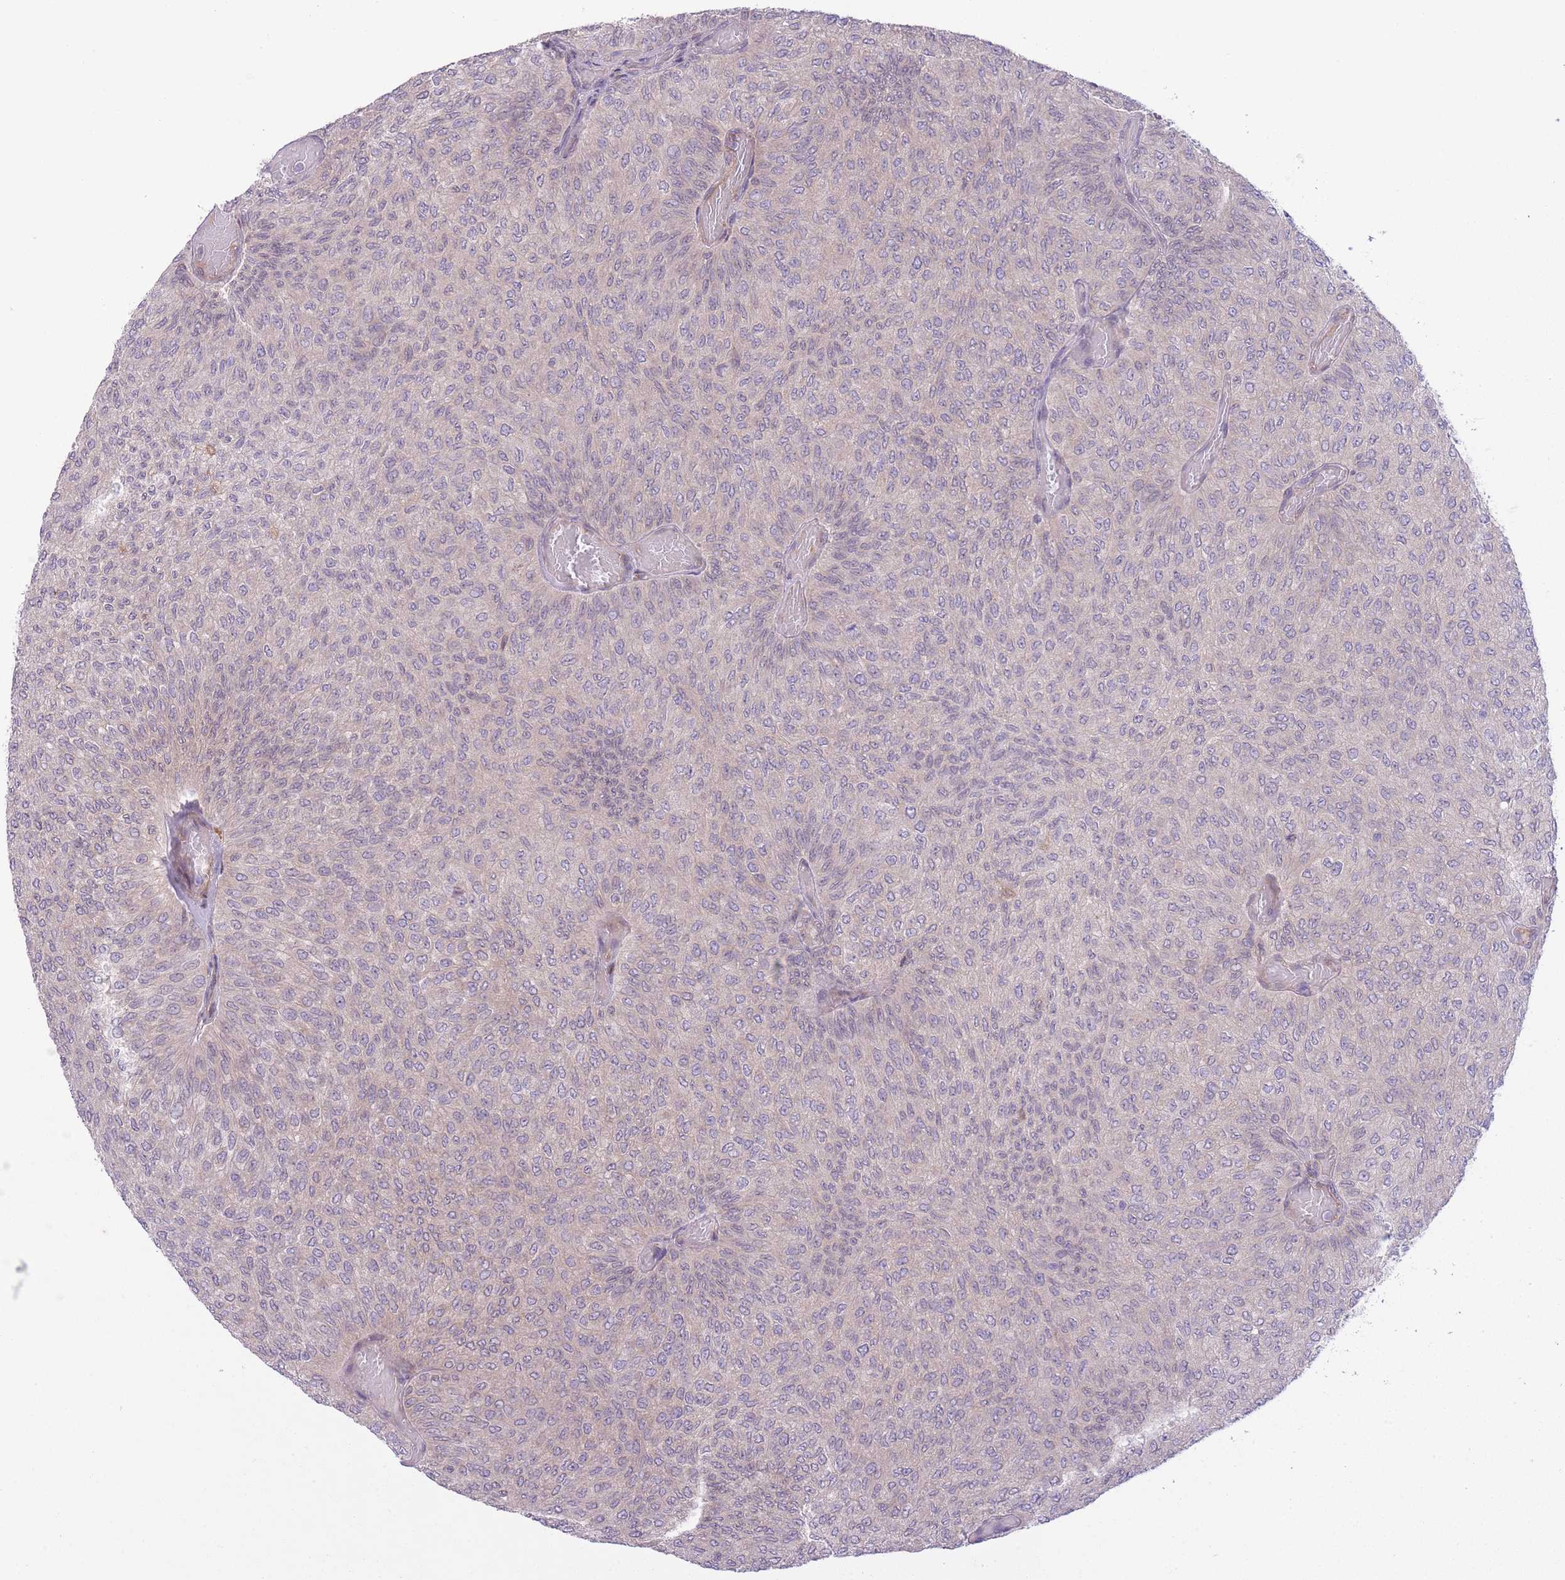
{"staining": {"intensity": "weak", "quantity": "25%-75%", "location": "cytoplasmic/membranous"}, "tissue": "urothelial cancer", "cell_type": "Tumor cells", "image_type": "cancer", "snomed": [{"axis": "morphology", "description": "Urothelial carcinoma, Low grade"}, {"axis": "topography", "description": "Urinary bladder"}], "caption": "A histopathology image of human urothelial carcinoma (low-grade) stained for a protein demonstrates weak cytoplasmic/membranous brown staining in tumor cells.", "gene": "ARPIN", "patient": {"sex": "male", "age": 78}}